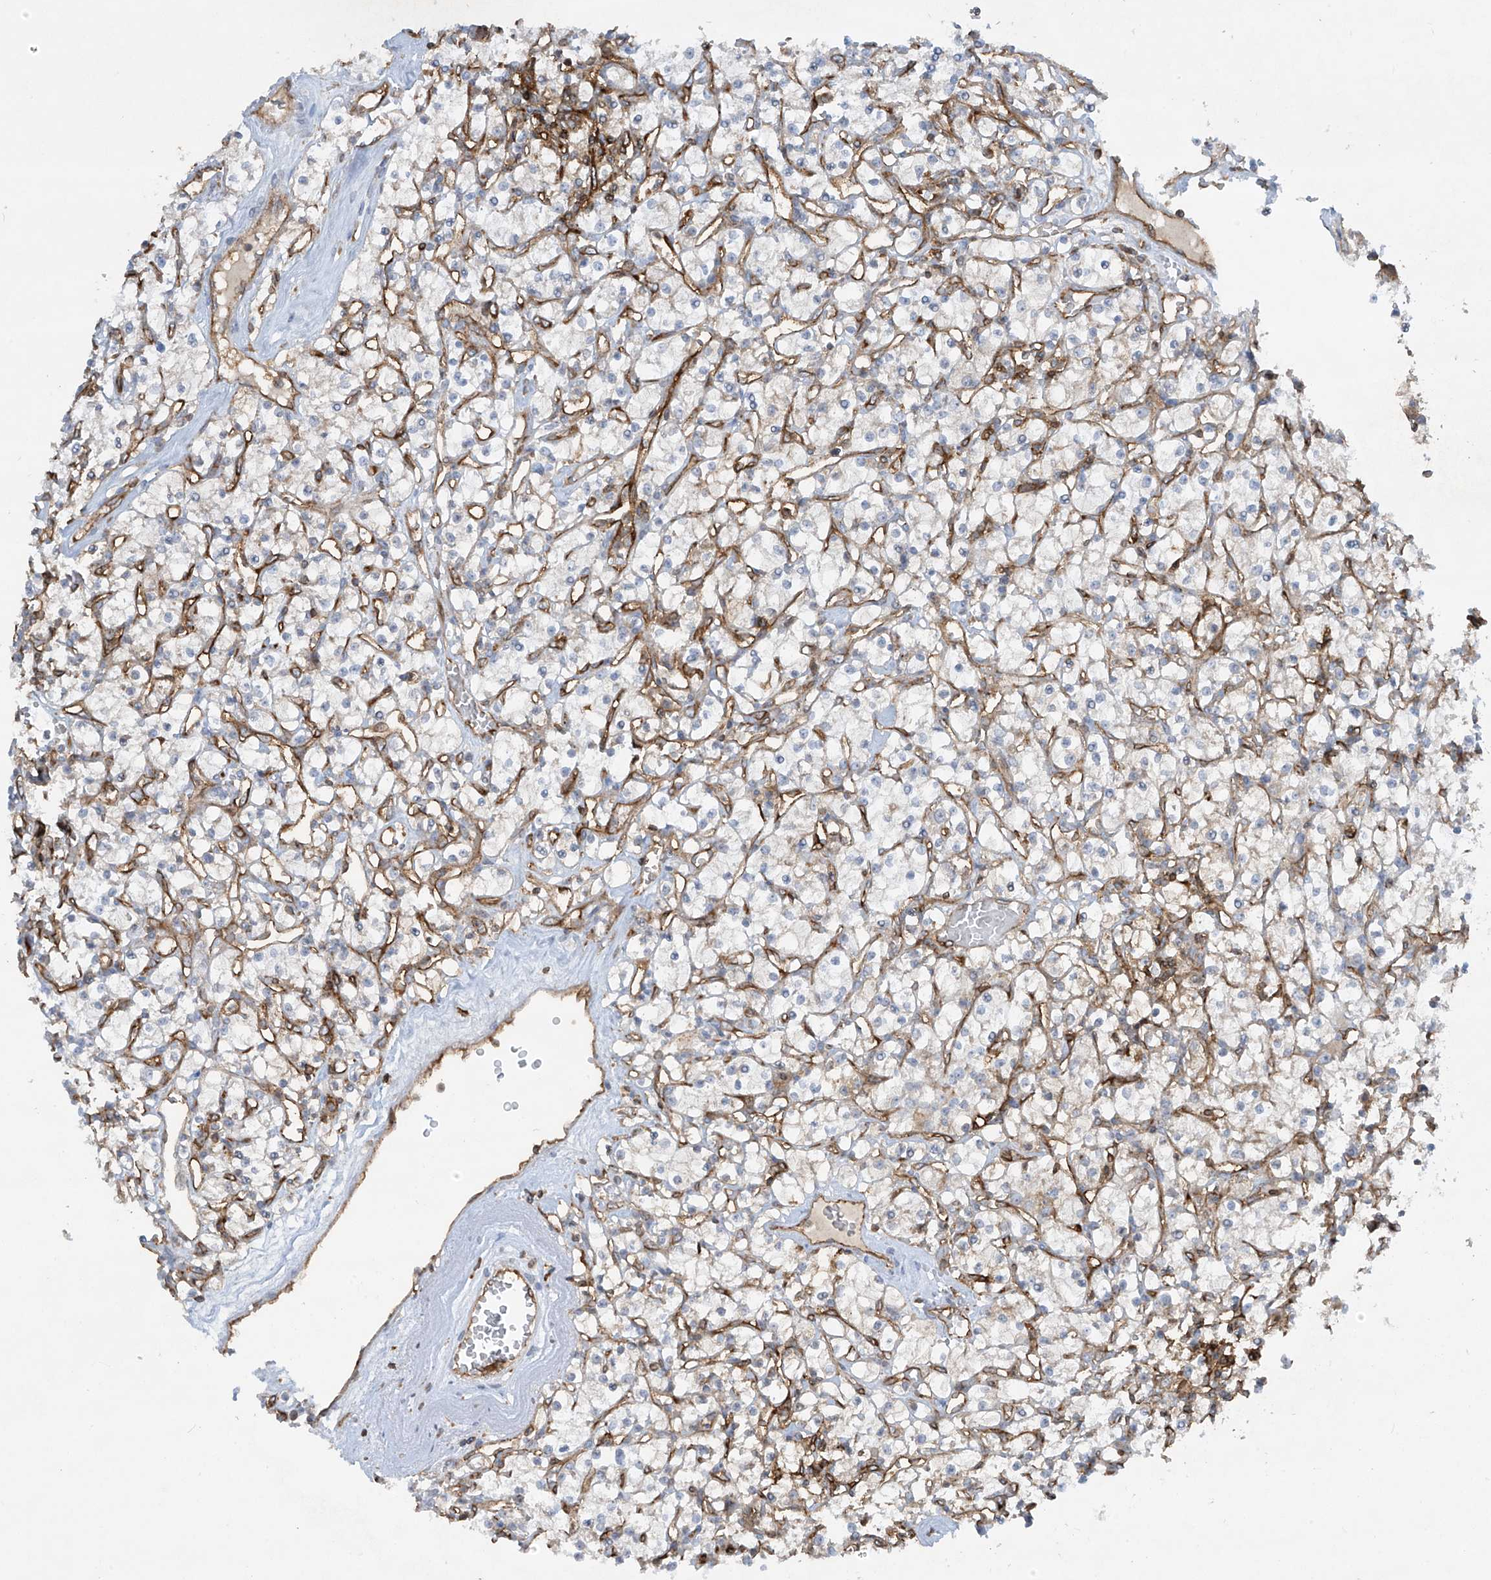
{"staining": {"intensity": "negative", "quantity": "none", "location": "none"}, "tissue": "renal cancer", "cell_type": "Tumor cells", "image_type": "cancer", "snomed": [{"axis": "morphology", "description": "Adenocarcinoma, NOS"}, {"axis": "topography", "description": "Kidney"}], "caption": "This is a histopathology image of immunohistochemistry (IHC) staining of renal cancer (adenocarcinoma), which shows no expression in tumor cells.", "gene": "HLA-E", "patient": {"sex": "female", "age": 59}}